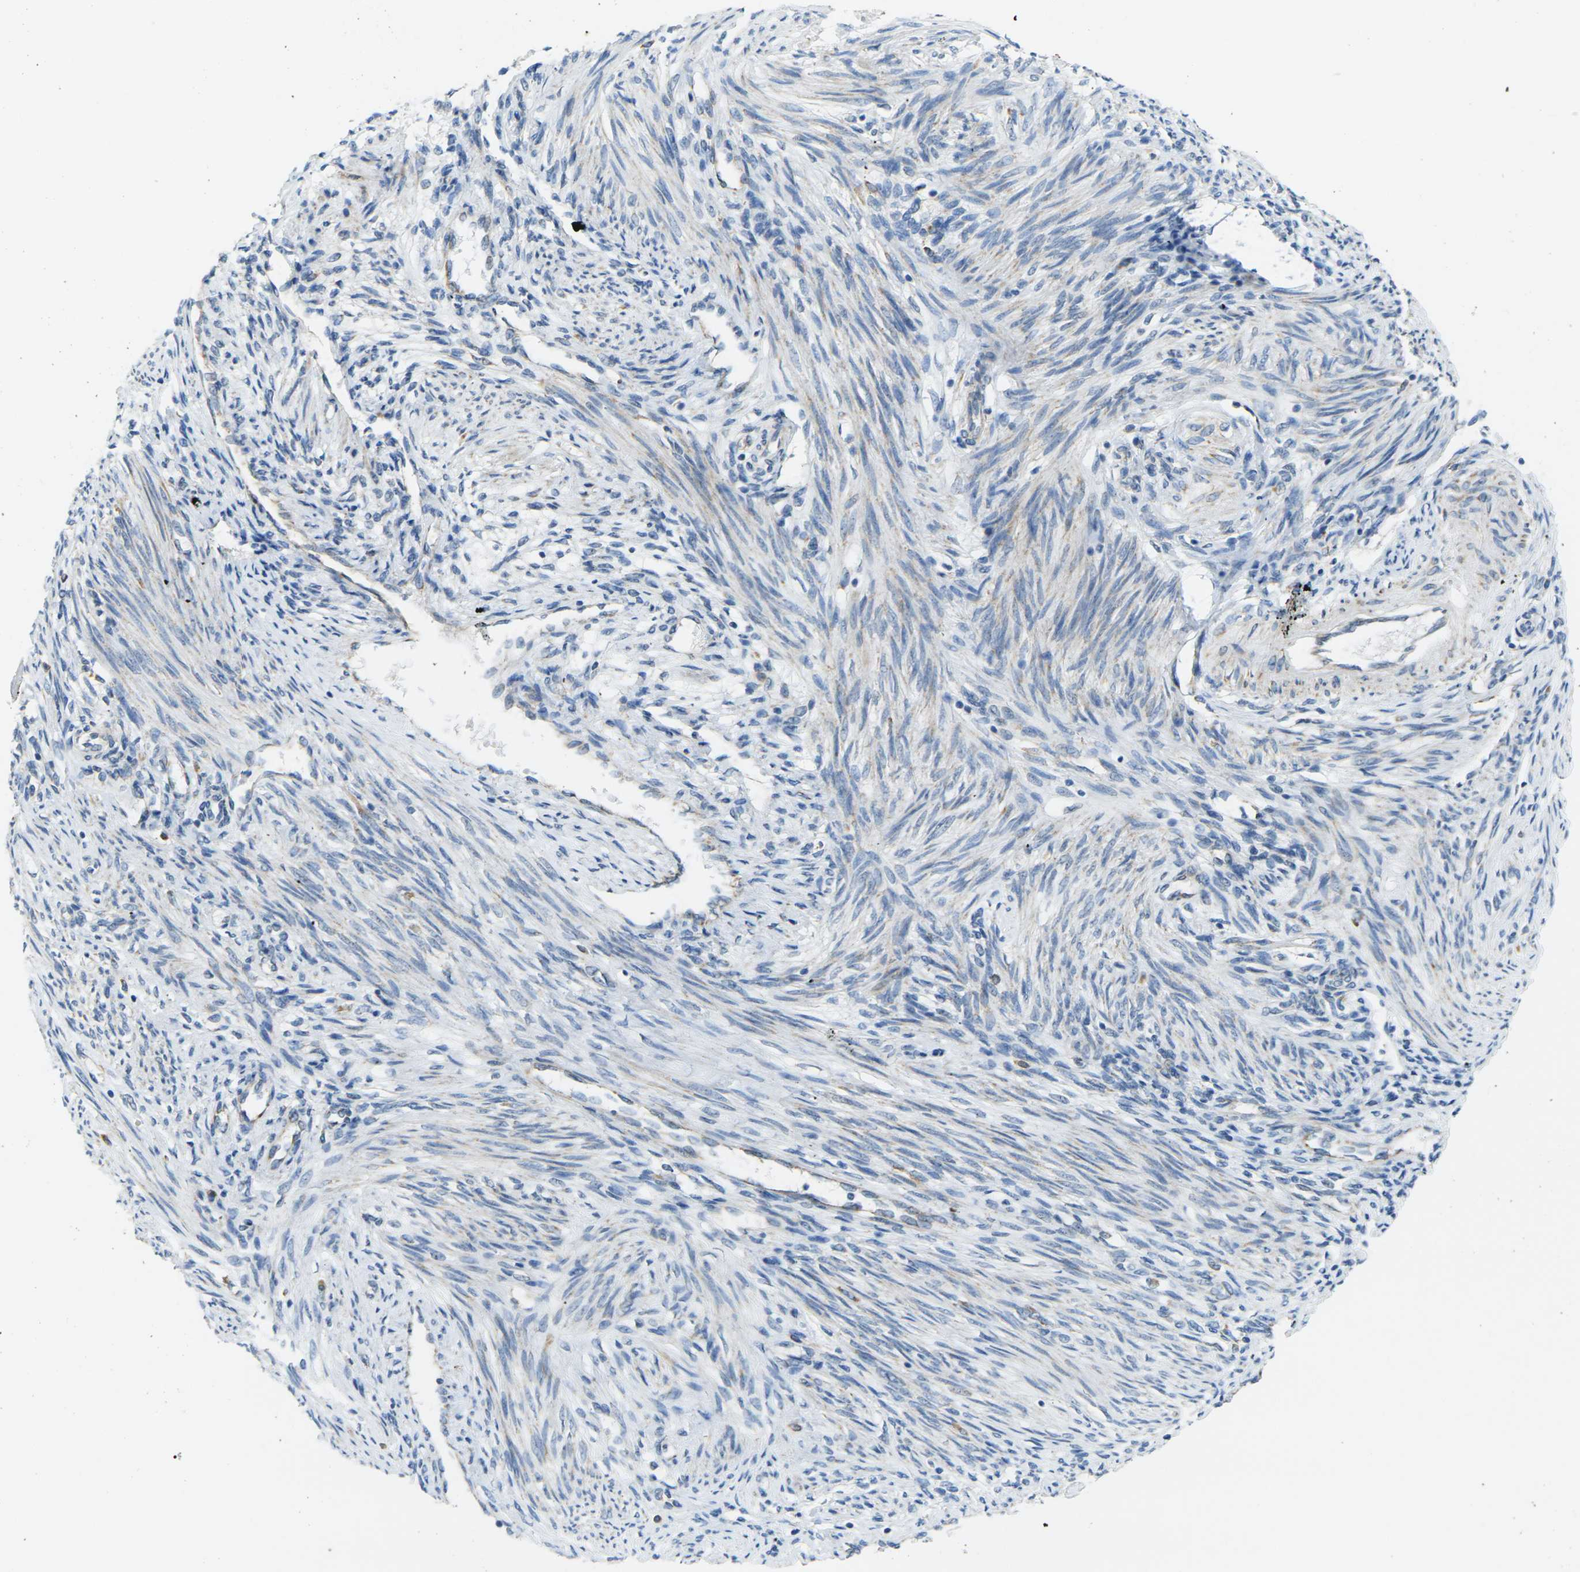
{"staining": {"intensity": "moderate", "quantity": "<25%", "location": "cytoplasmic/membranous"}, "tissue": "endometrium", "cell_type": "Cells in endometrial stroma", "image_type": "normal", "snomed": [{"axis": "morphology", "description": "Normal tissue, NOS"}, {"axis": "topography", "description": "Endometrium"}], "caption": "Cells in endometrial stroma demonstrate low levels of moderate cytoplasmic/membranous positivity in about <25% of cells in unremarkable endometrium.", "gene": "CYB5R1", "patient": {"sex": "female", "age": 42}}